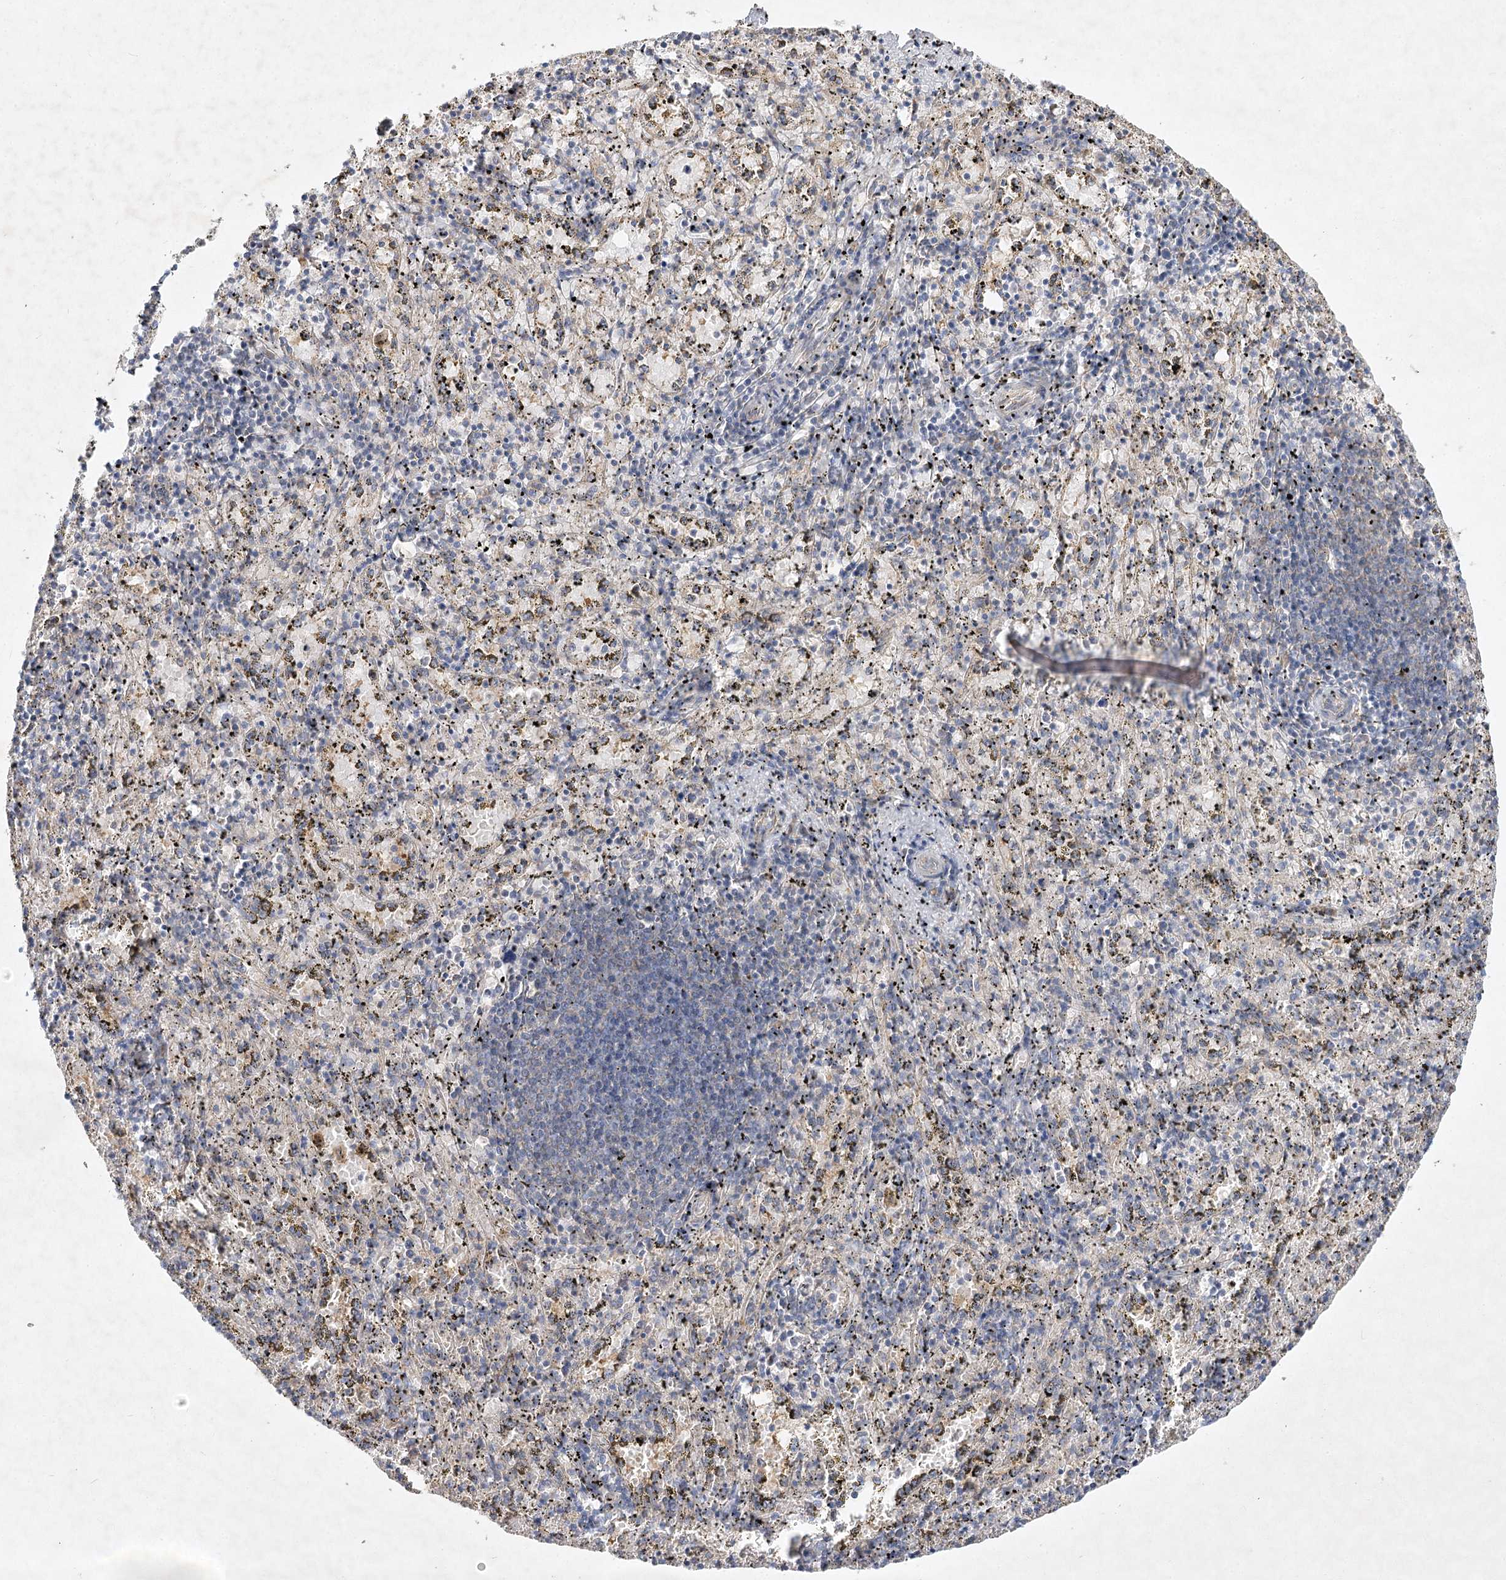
{"staining": {"intensity": "negative", "quantity": "none", "location": "none"}, "tissue": "spleen", "cell_type": "Cells in red pulp", "image_type": "normal", "snomed": [{"axis": "morphology", "description": "Normal tissue, NOS"}, {"axis": "topography", "description": "Spleen"}], "caption": "This is a micrograph of IHC staining of unremarkable spleen, which shows no expression in cells in red pulp.", "gene": "PYROXD1", "patient": {"sex": "male", "age": 11}}